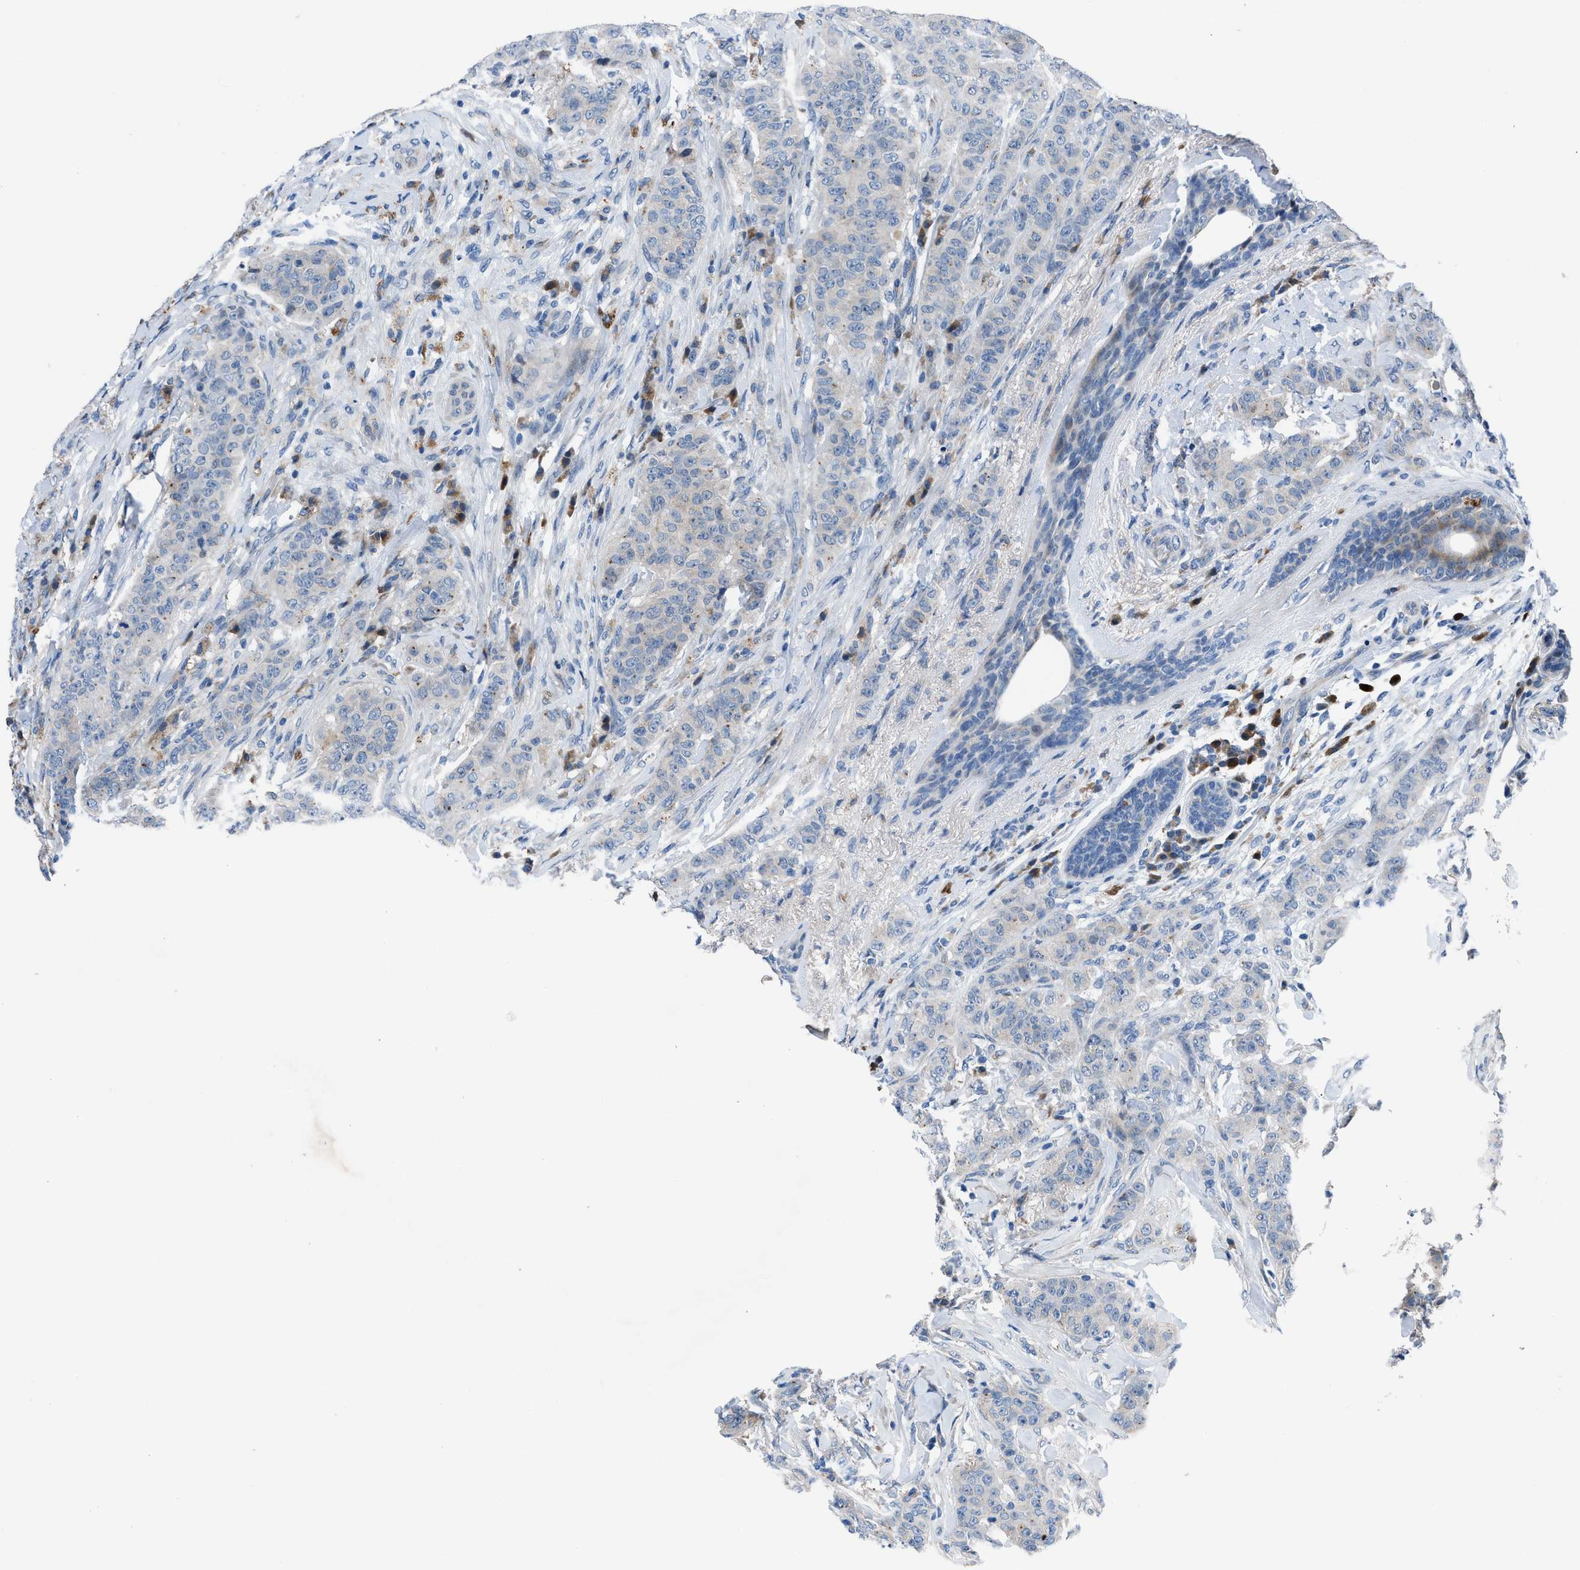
{"staining": {"intensity": "weak", "quantity": "<25%", "location": "cytoplasmic/membranous"}, "tissue": "breast cancer", "cell_type": "Tumor cells", "image_type": "cancer", "snomed": [{"axis": "morphology", "description": "Normal tissue, NOS"}, {"axis": "morphology", "description": "Duct carcinoma"}, {"axis": "topography", "description": "Breast"}], "caption": "Human breast cancer (invasive ductal carcinoma) stained for a protein using immunohistochemistry reveals no expression in tumor cells.", "gene": "UAP1", "patient": {"sex": "female", "age": 40}}